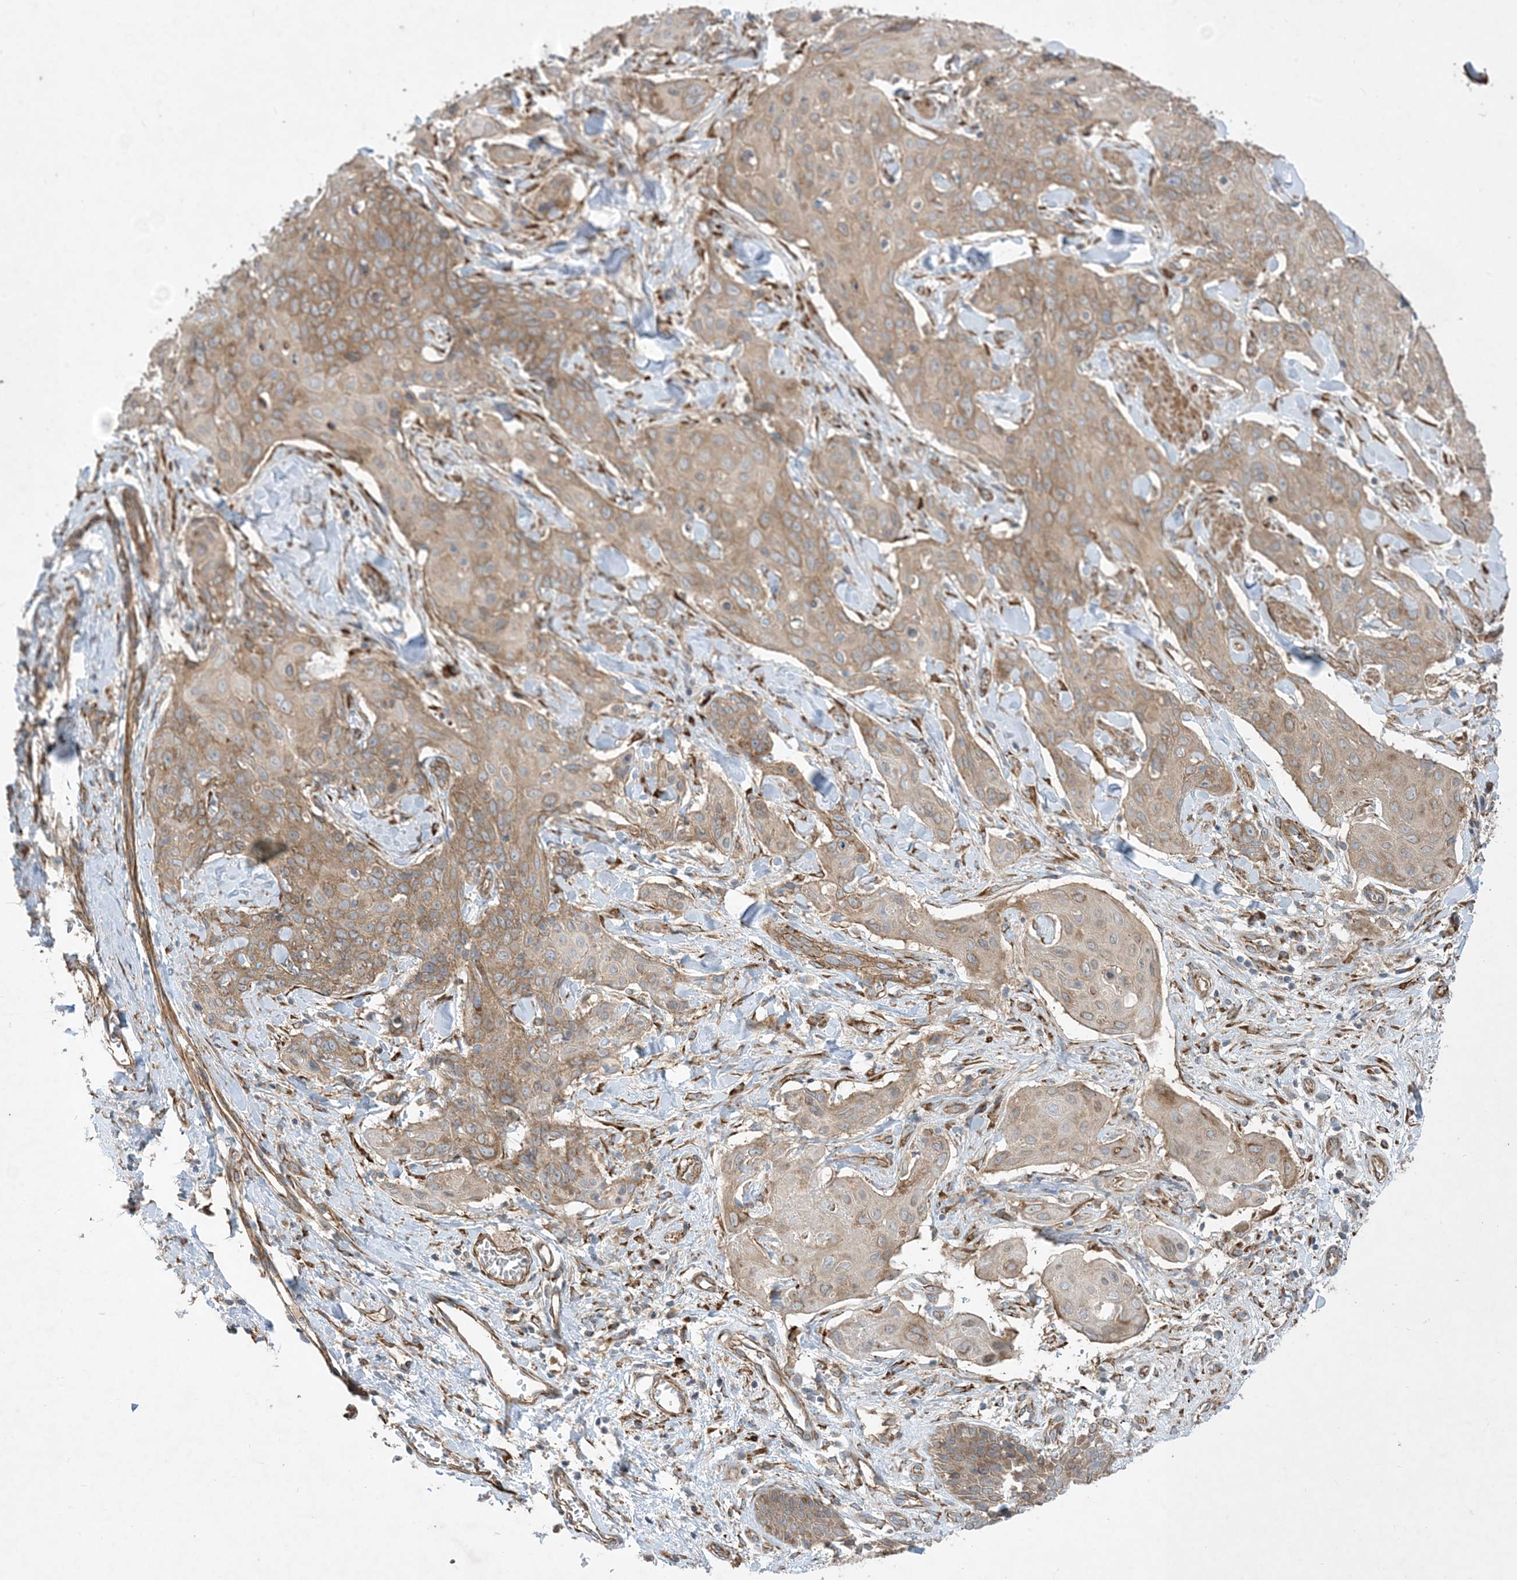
{"staining": {"intensity": "moderate", "quantity": ">75%", "location": "cytoplasmic/membranous"}, "tissue": "skin cancer", "cell_type": "Tumor cells", "image_type": "cancer", "snomed": [{"axis": "morphology", "description": "Squamous cell carcinoma, NOS"}, {"axis": "topography", "description": "Skin"}, {"axis": "topography", "description": "Vulva"}], "caption": "Immunohistochemistry photomicrograph of skin cancer stained for a protein (brown), which demonstrates medium levels of moderate cytoplasmic/membranous positivity in approximately >75% of tumor cells.", "gene": "OTOP1", "patient": {"sex": "female", "age": 85}}